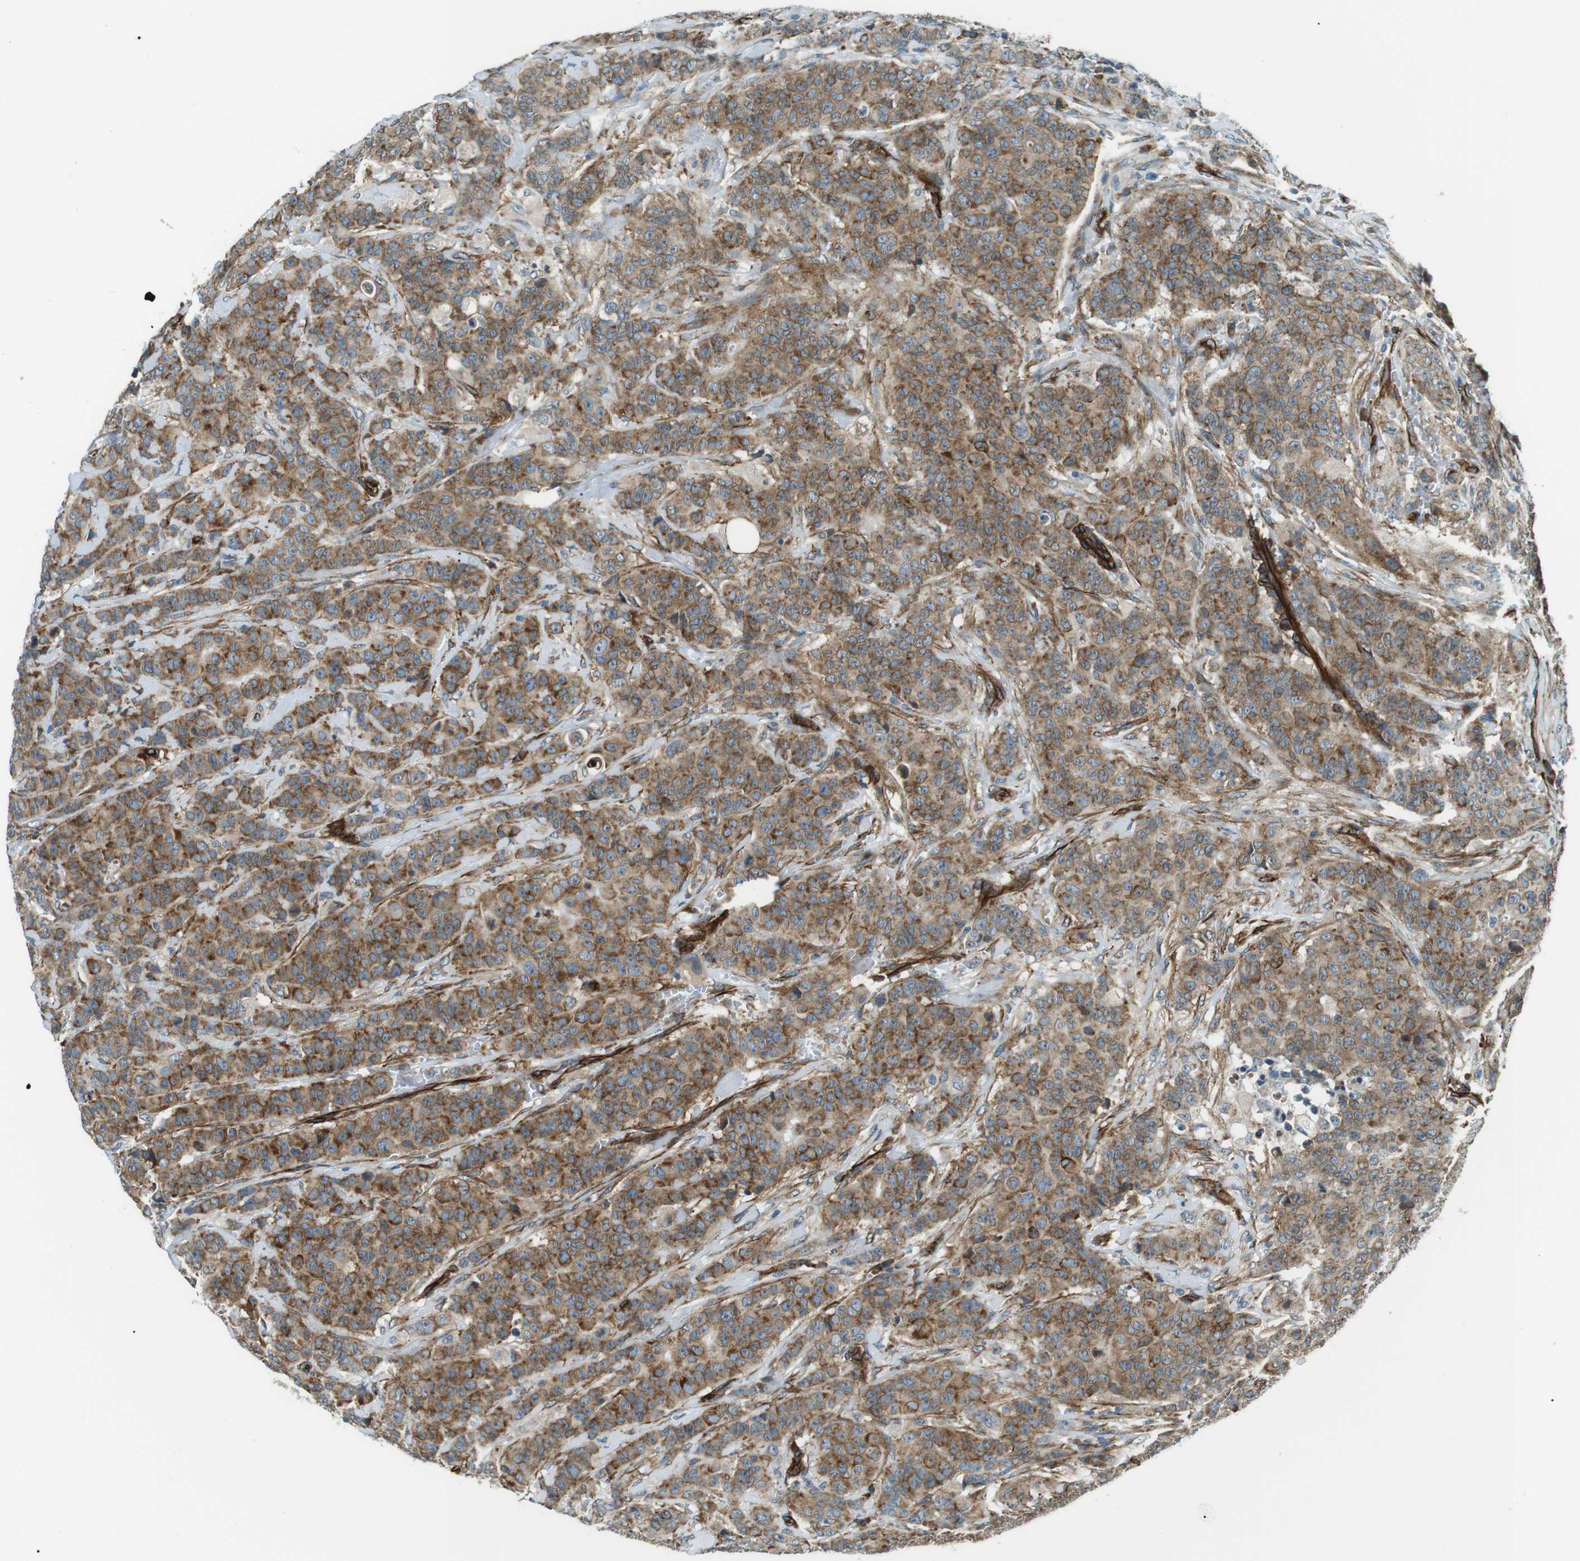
{"staining": {"intensity": "moderate", "quantity": ">75%", "location": "cytoplasmic/membranous"}, "tissue": "breast cancer", "cell_type": "Tumor cells", "image_type": "cancer", "snomed": [{"axis": "morphology", "description": "Normal tissue, NOS"}, {"axis": "morphology", "description": "Duct carcinoma"}, {"axis": "topography", "description": "Breast"}], "caption": "Brown immunohistochemical staining in intraductal carcinoma (breast) displays moderate cytoplasmic/membranous positivity in about >75% of tumor cells.", "gene": "ODR4", "patient": {"sex": "female", "age": 40}}